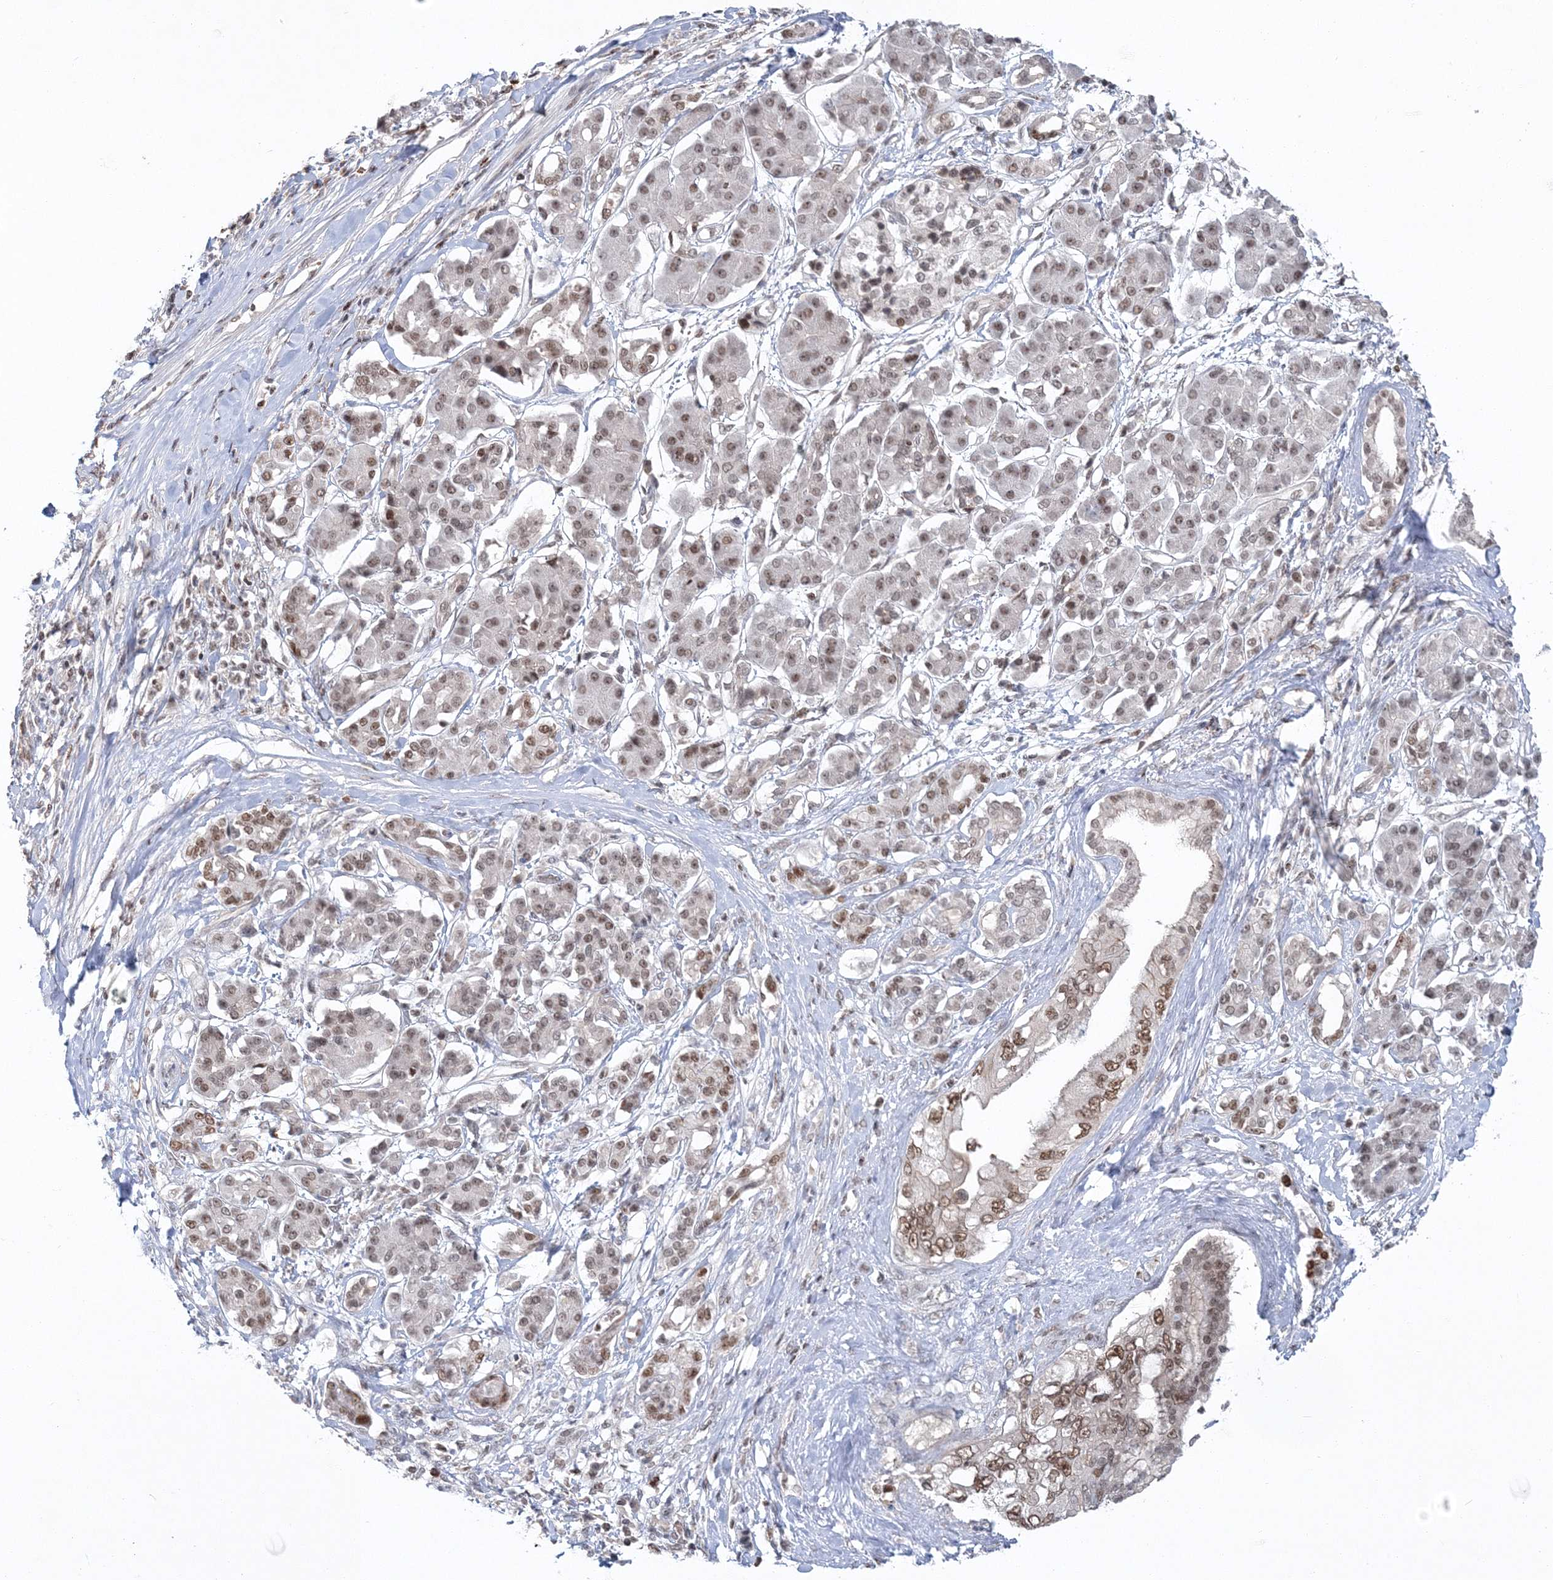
{"staining": {"intensity": "moderate", "quantity": ">75%", "location": "nuclear"}, "tissue": "pancreatic cancer", "cell_type": "Tumor cells", "image_type": "cancer", "snomed": [{"axis": "morphology", "description": "Adenocarcinoma, NOS"}, {"axis": "topography", "description": "Pancreas"}], "caption": "Protein expression analysis of pancreatic adenocarcinoma reveals moderate nuclear expression in approximately >75% of tumor cells.", "gene": "PDS5A", "patient": {"sex": "female", "age": 56}}